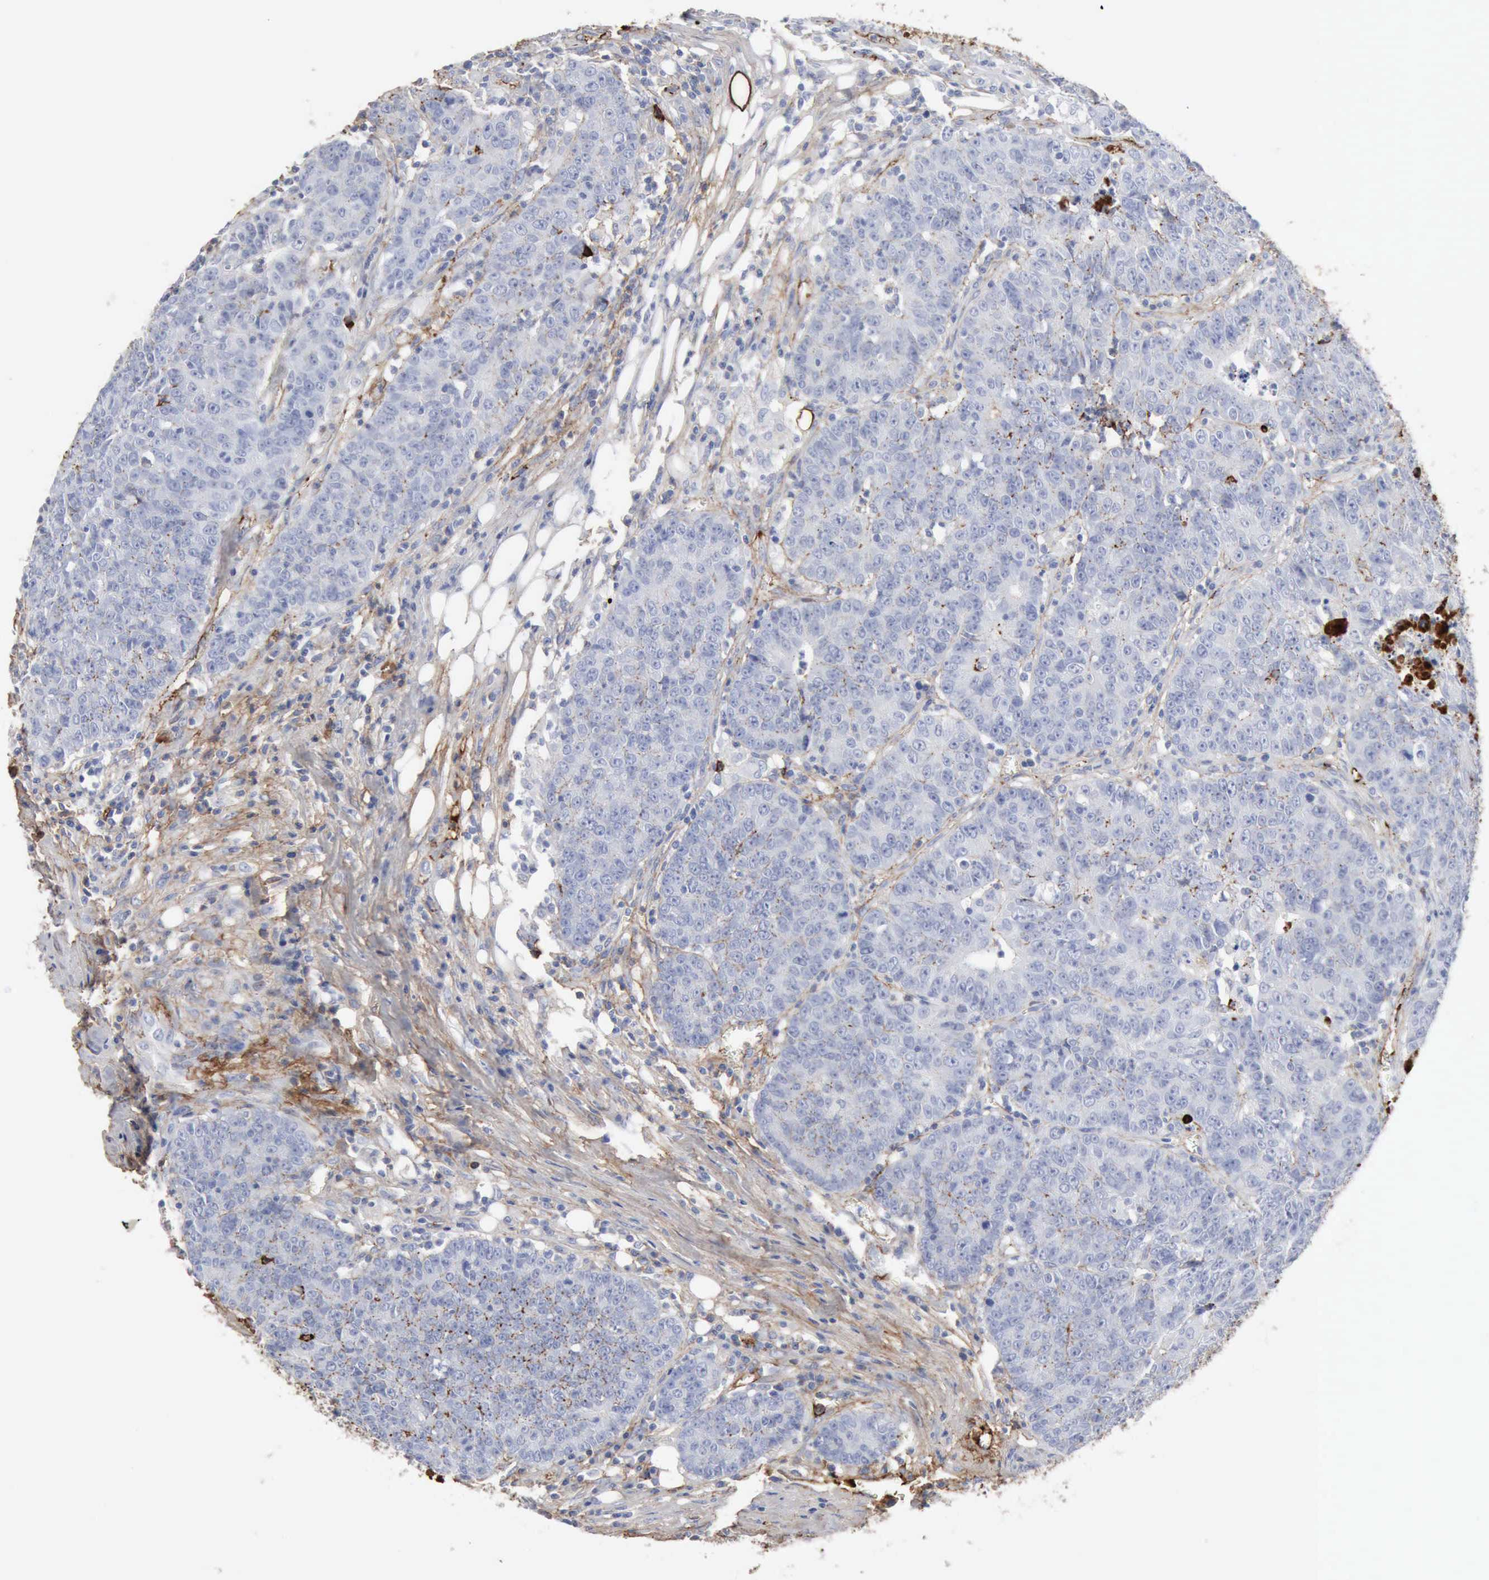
{"staining": {"intensity": "negative", "quantity": "none", "location": "none"}, "tissue": "colorectal cancer", "cell_type": "Tumor cells", "image_type": "cancer", "snomed": [{"axis": "morphology", "description": "Adenocarcinoma, NOS"}, {"axis": "topography", "description": "Colon"}], "caption": "An image of colorectal adenocarcinoma stained for a protein reveals no brown staining in tumor cells.", "gene": "C4BPA", "patient": {"sex": "female", "age": 53}}